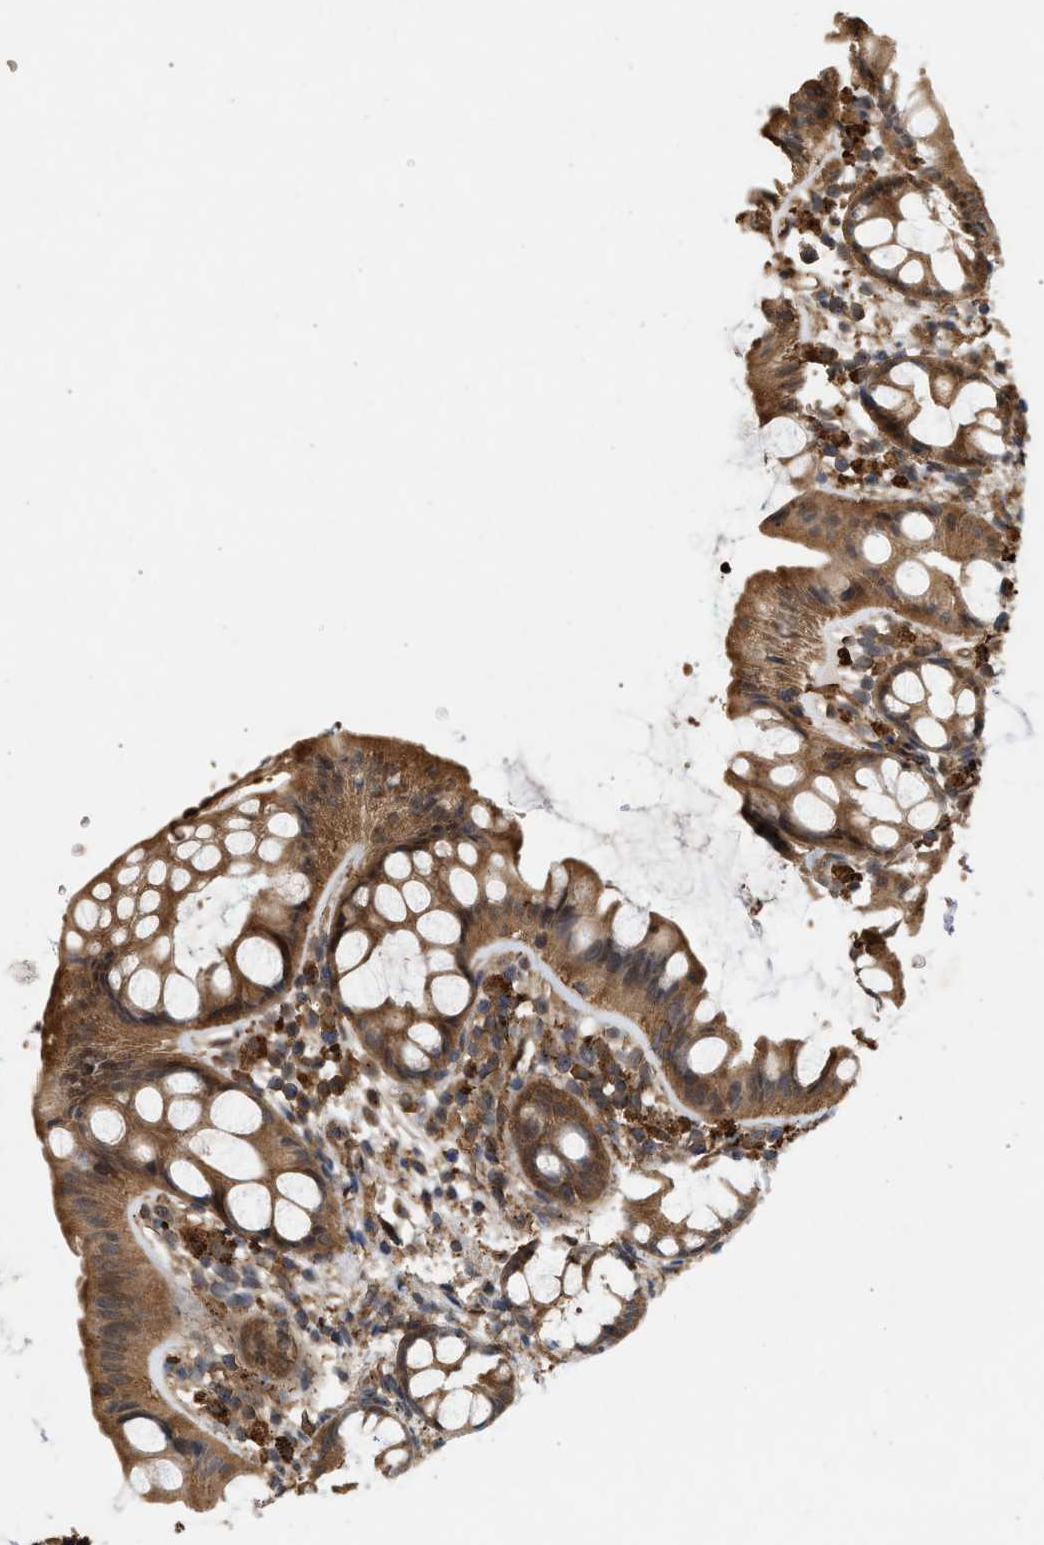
{"staining": {"intensity": "moderate", "quantity": ">75%", "location": "cytoplasmic/membranous,nuclear"}, "tissue": "rectum", "cell_type": "Glandular cells", "image_type": "normal", "snomed": [{"axis": "morphology", "description": "Normal tissue, NOS"}, {"axis": "topography", "description": "Rectum"}], "caption": "A high-resolution image shows immunohistochemistry staining of benign rectum, which reveals moderate cytoplasmic/membranous,nuclear staining in approximately >75% of glandular cells. (Stains: DAB (3,3'-diaminobenzidine) in brown, nuclei in blue, Microscopy: brightfield microscopy at high magnification).", "gene": "FITM1", "patient": {"sex": "female", "age": 65}}